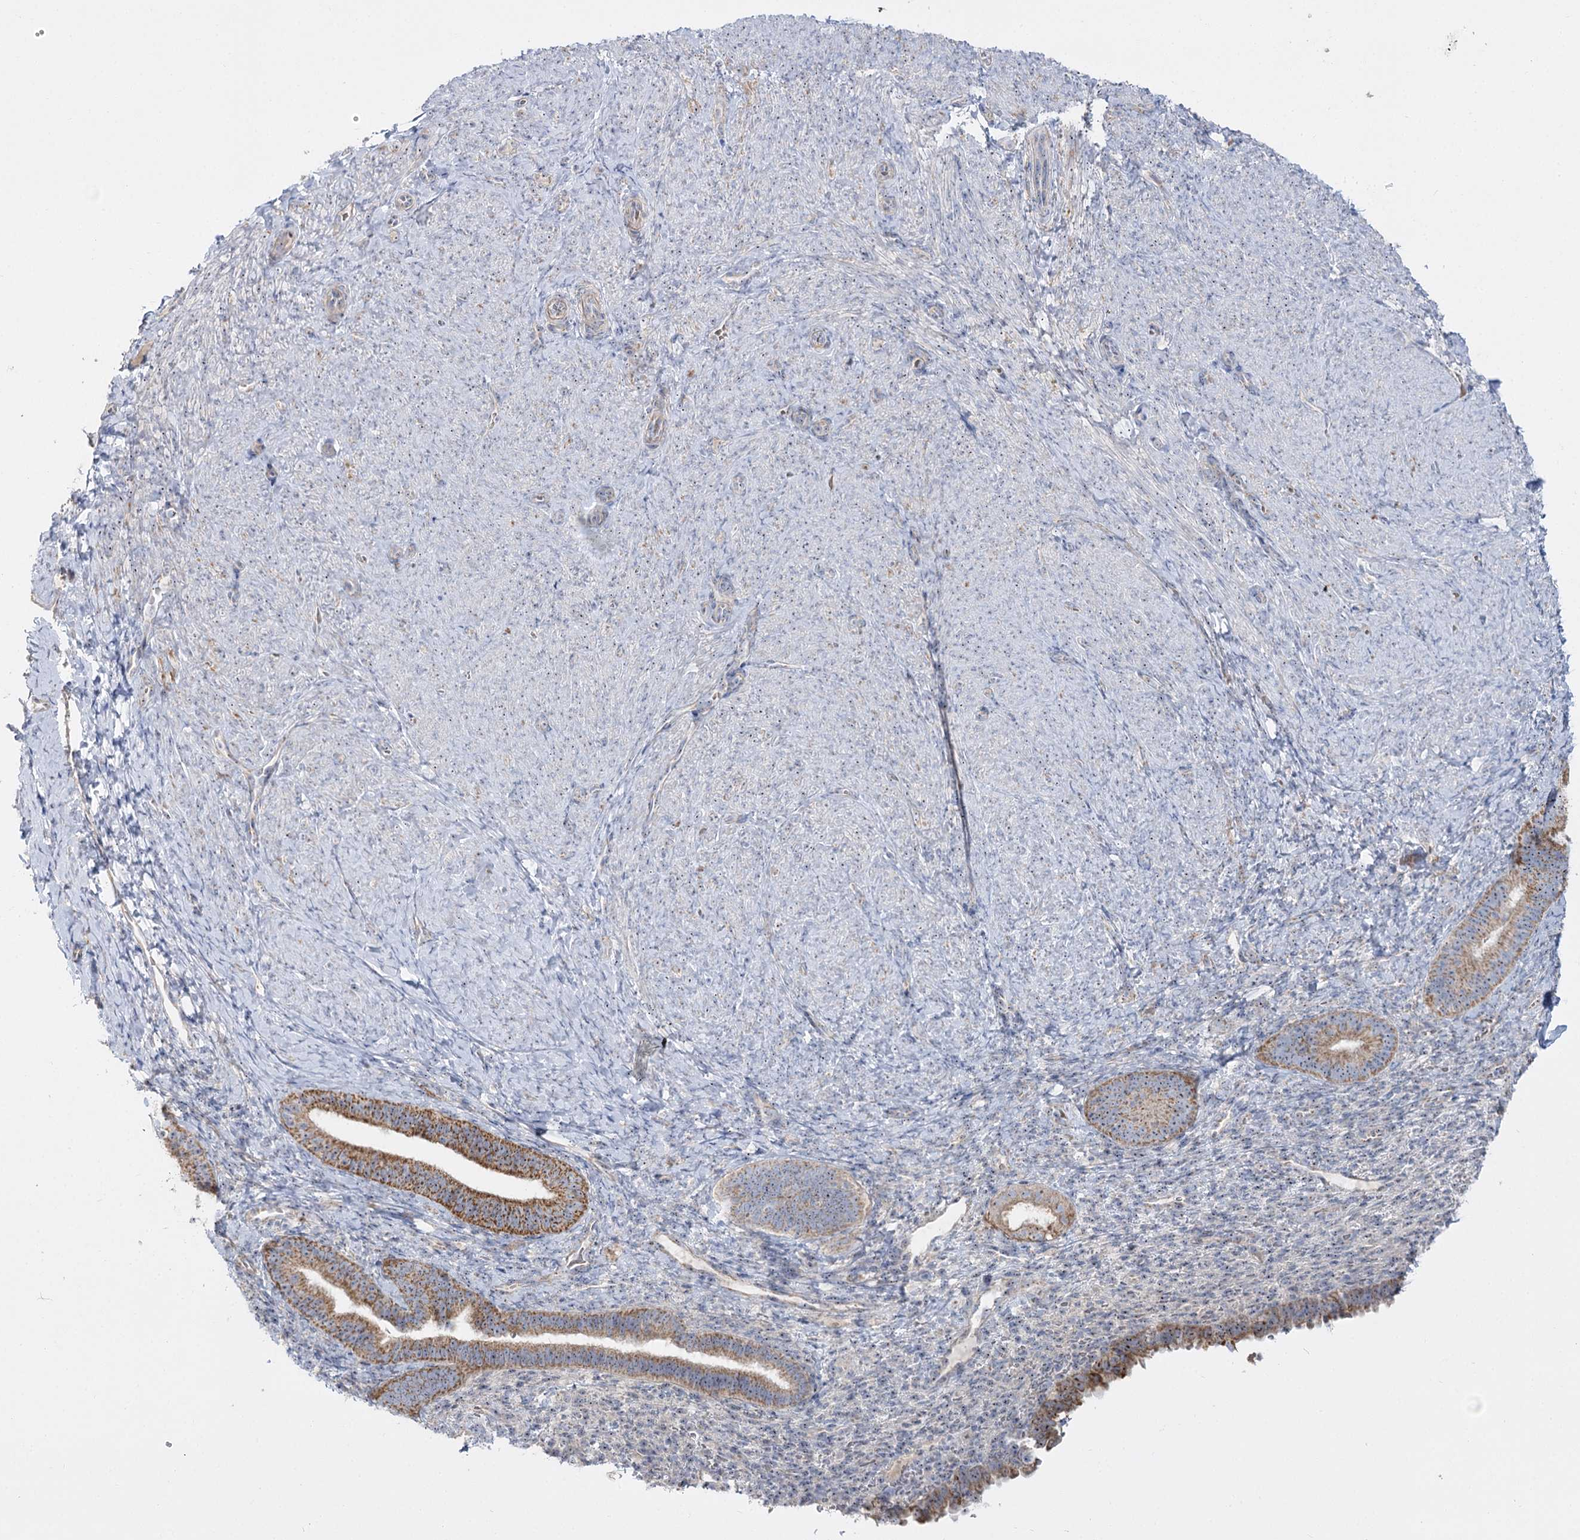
{"staining": {"intensity": "weak", "quantity": "<25%", "location": "cytoplasmic/membranous"}, "tissue": "endometrium", "cell_type": "Cells in endometrial stroma", "image_type": "normal", "snomed": [{"axis": "morphology", "description": "Normal tissue, NOS"}, {"axis": "topography", "description": "Endometrium"}], "caption": "Cells in endometrial stroma show no significant expression in benign endometrium. The staining was performed using DAB (3,3'-diaminobenzidine) to visualize the protein expression in brown, while the nuclei were stained in blue with hematoxylin (Magnification: 20x).", "gene": "SUOX", "patient": {"sex": "female", "age": 65}}